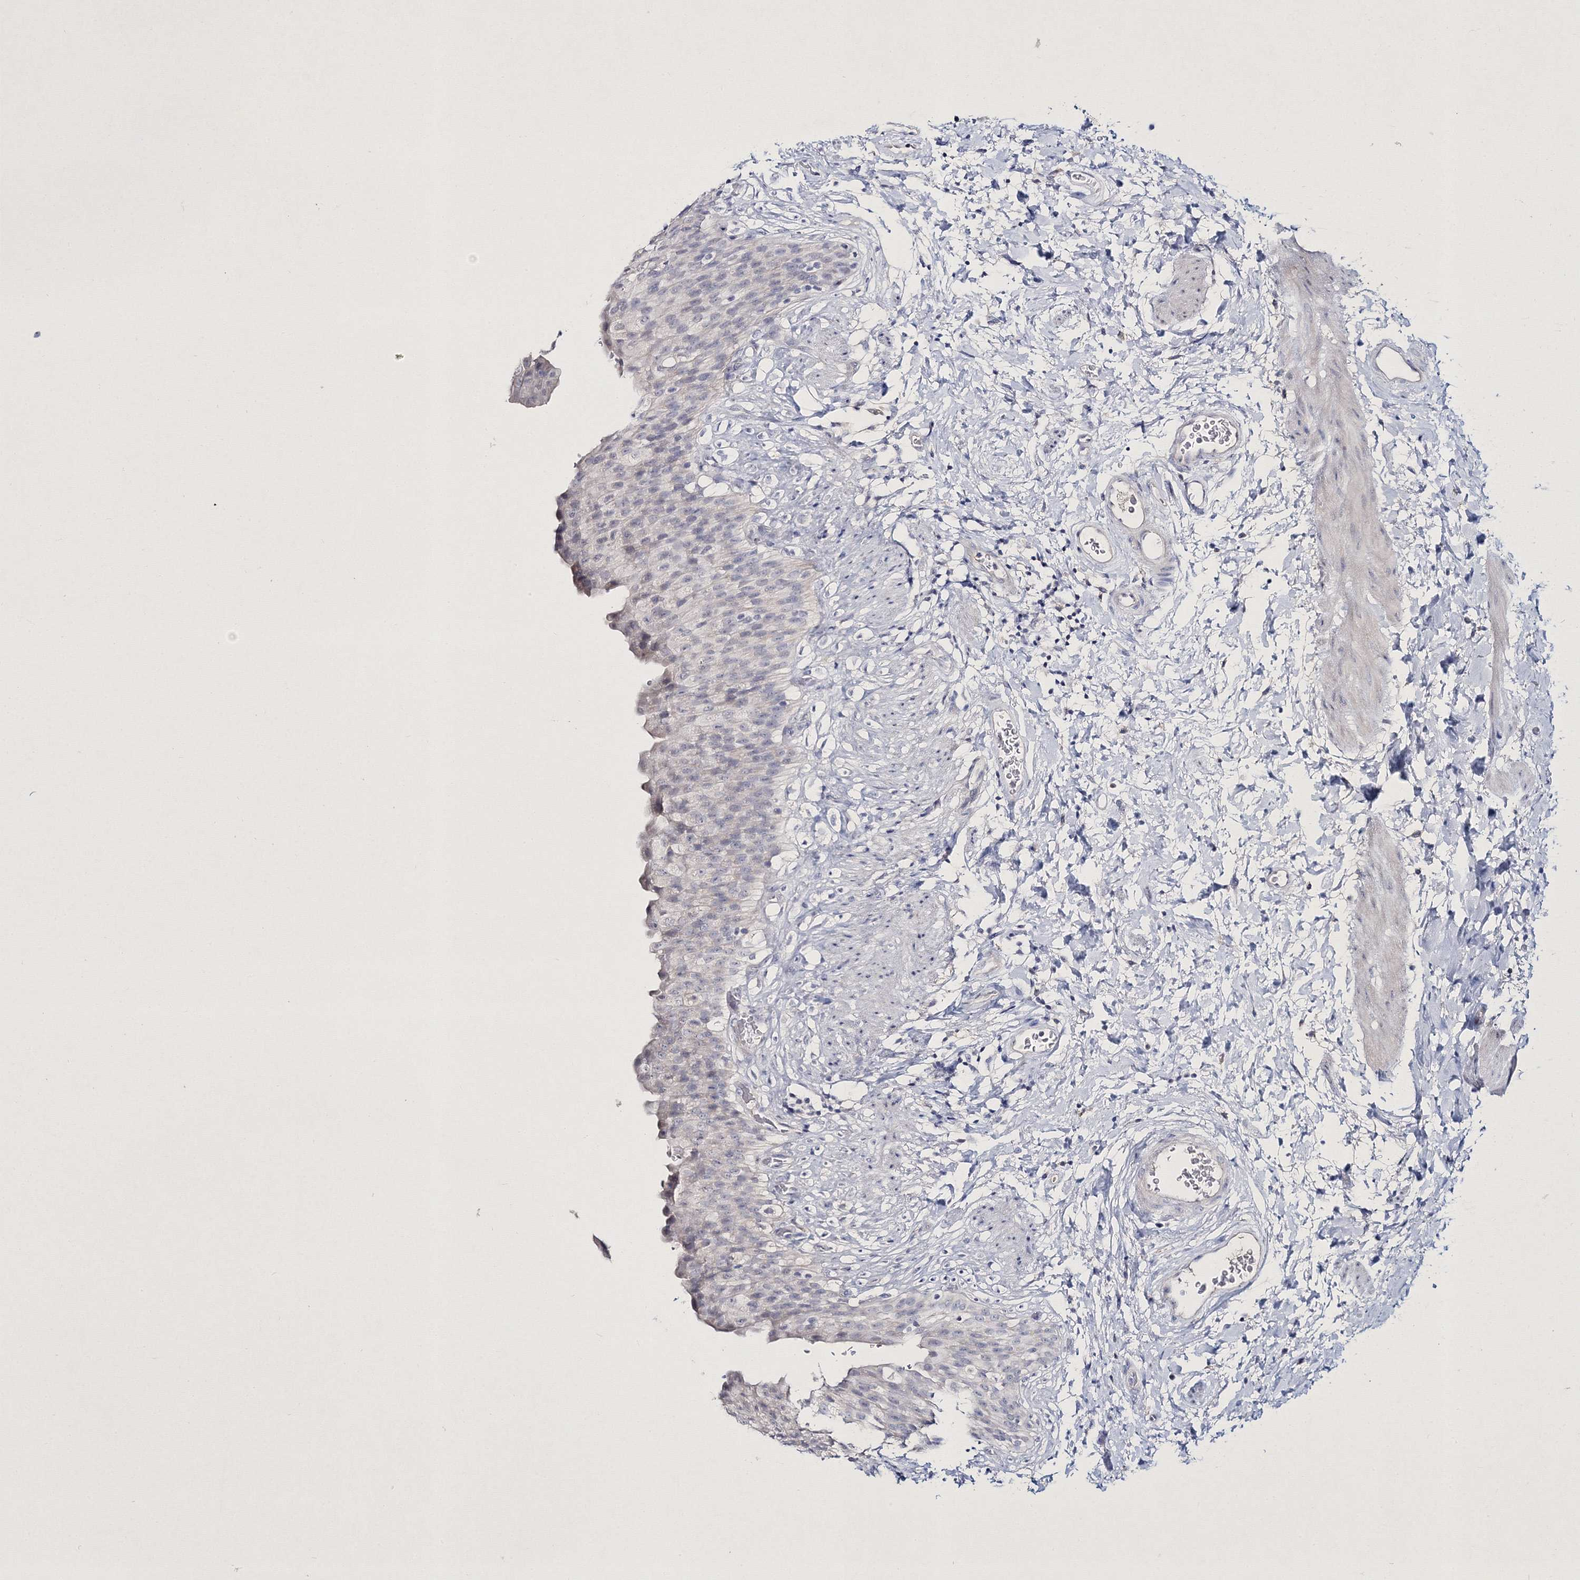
{"staining": {"intensity": "negative", "quantity": "none", "location": "none"}, "tissue": "urinary bladder", "cell_type": "Urothelial cells", "image_type": "normal", "snomed": [{"axis": "morphology", "description": "Normal tissue, NOS"}, {"axis": "topography", "description": "Urinary bladder"}], "caption": "High power microscopy micrograph of an IHC histopathology image of normal urinary bladder, revealing no significant positivity in urothelial cells.", "gene": "NEU4", "patient": {"sex": "female", "age": 79}}